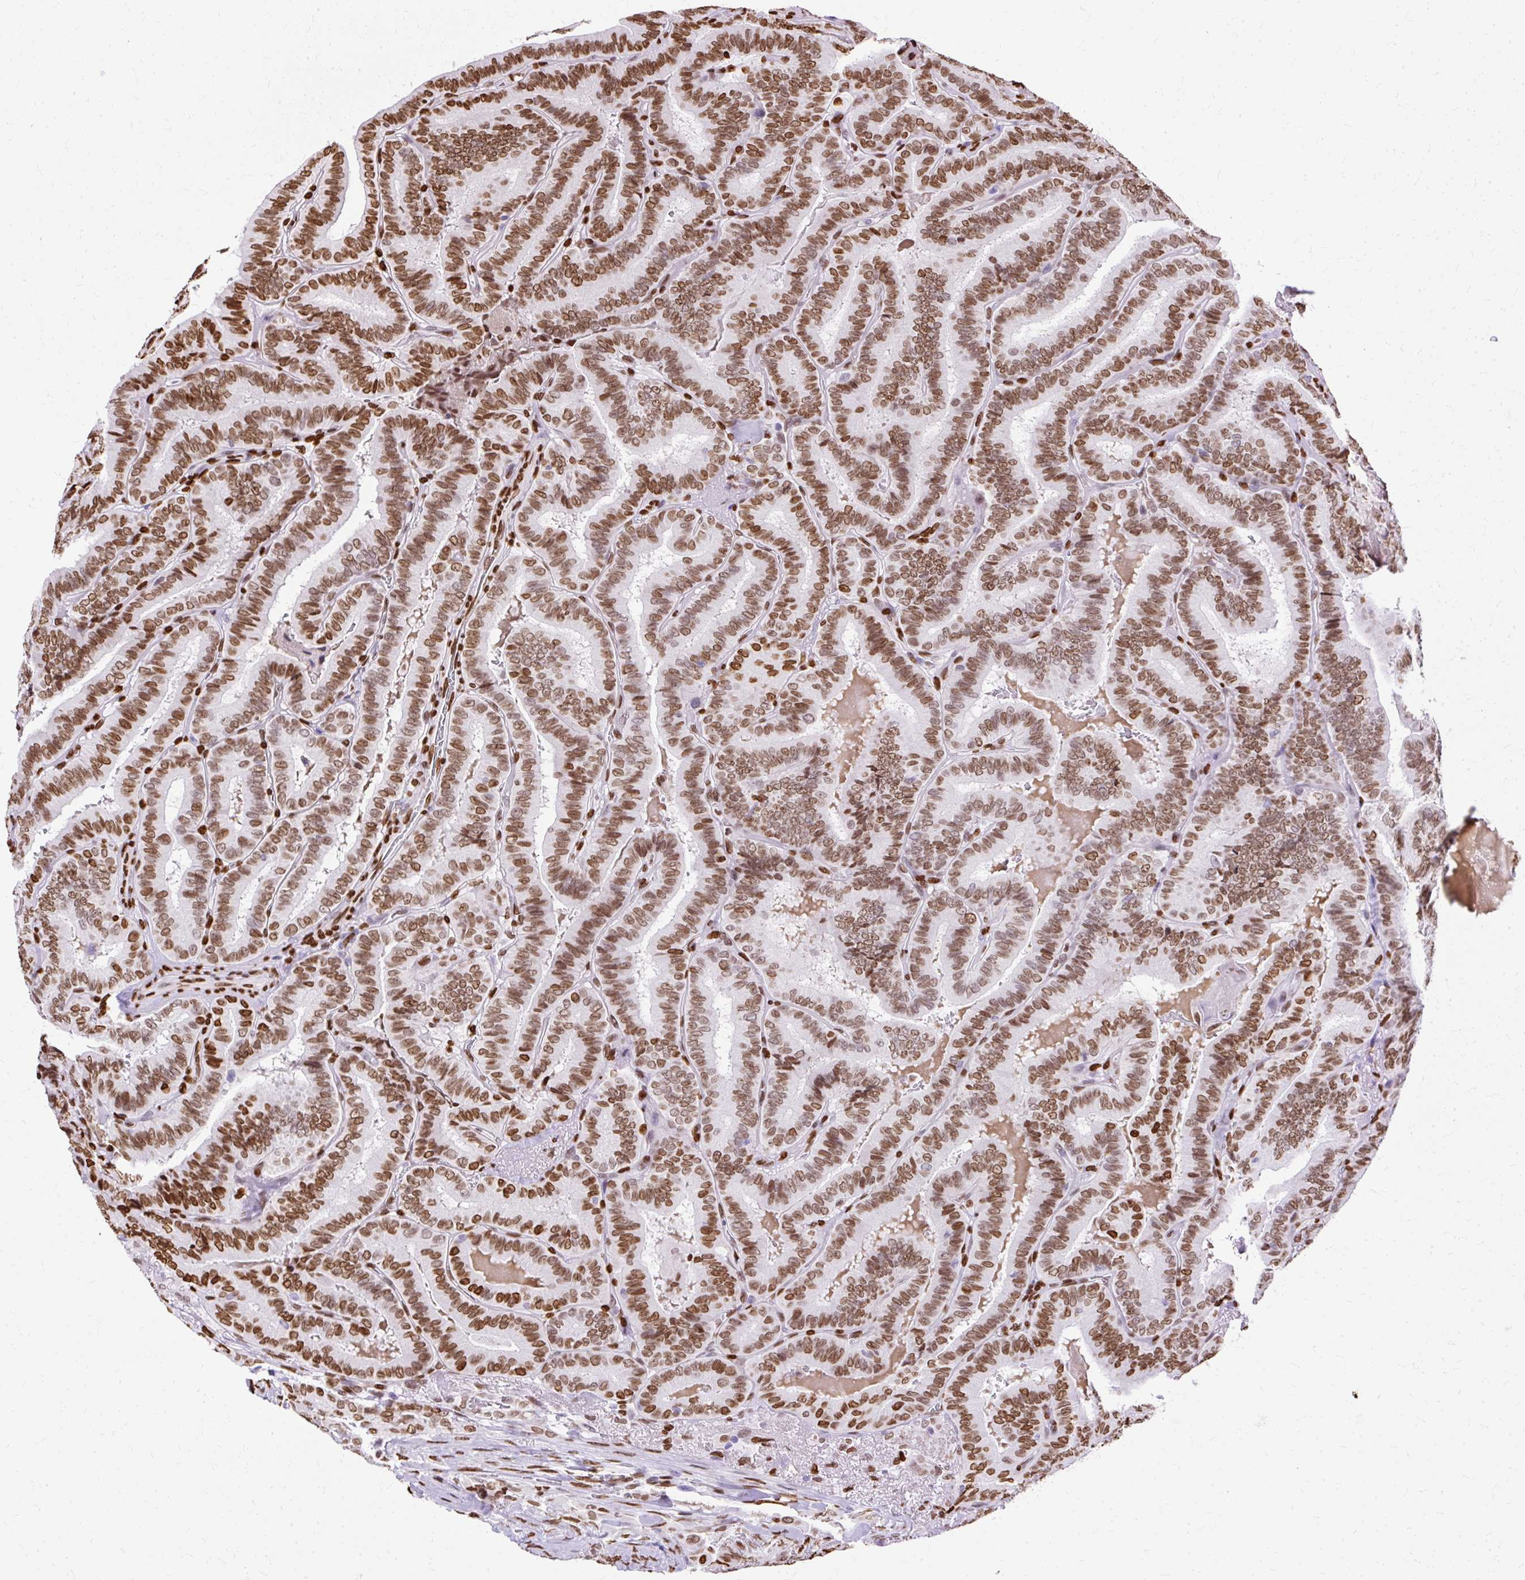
{"staining": {"intensity": "moderate", "quantity": ">75%", "location": "nuclear"}, "tissue": "thyroid cancer", "cell_type": "Tumor cells", "image_type": "cancer", "snomed": [{"axis": "morphology", "description": "Papillary adenocarcinoma, NOS"}, {"axis": "topography", "description": "Thyroid gland"}], "caption": "The micrograph reveals immunohistochemical staining of thyroid cancer. There is moderate nuclear expression is seen in about >75% of tumor cells.", "gene": "TMEM184C", "patient": {"sex": "male", "age": 61}}